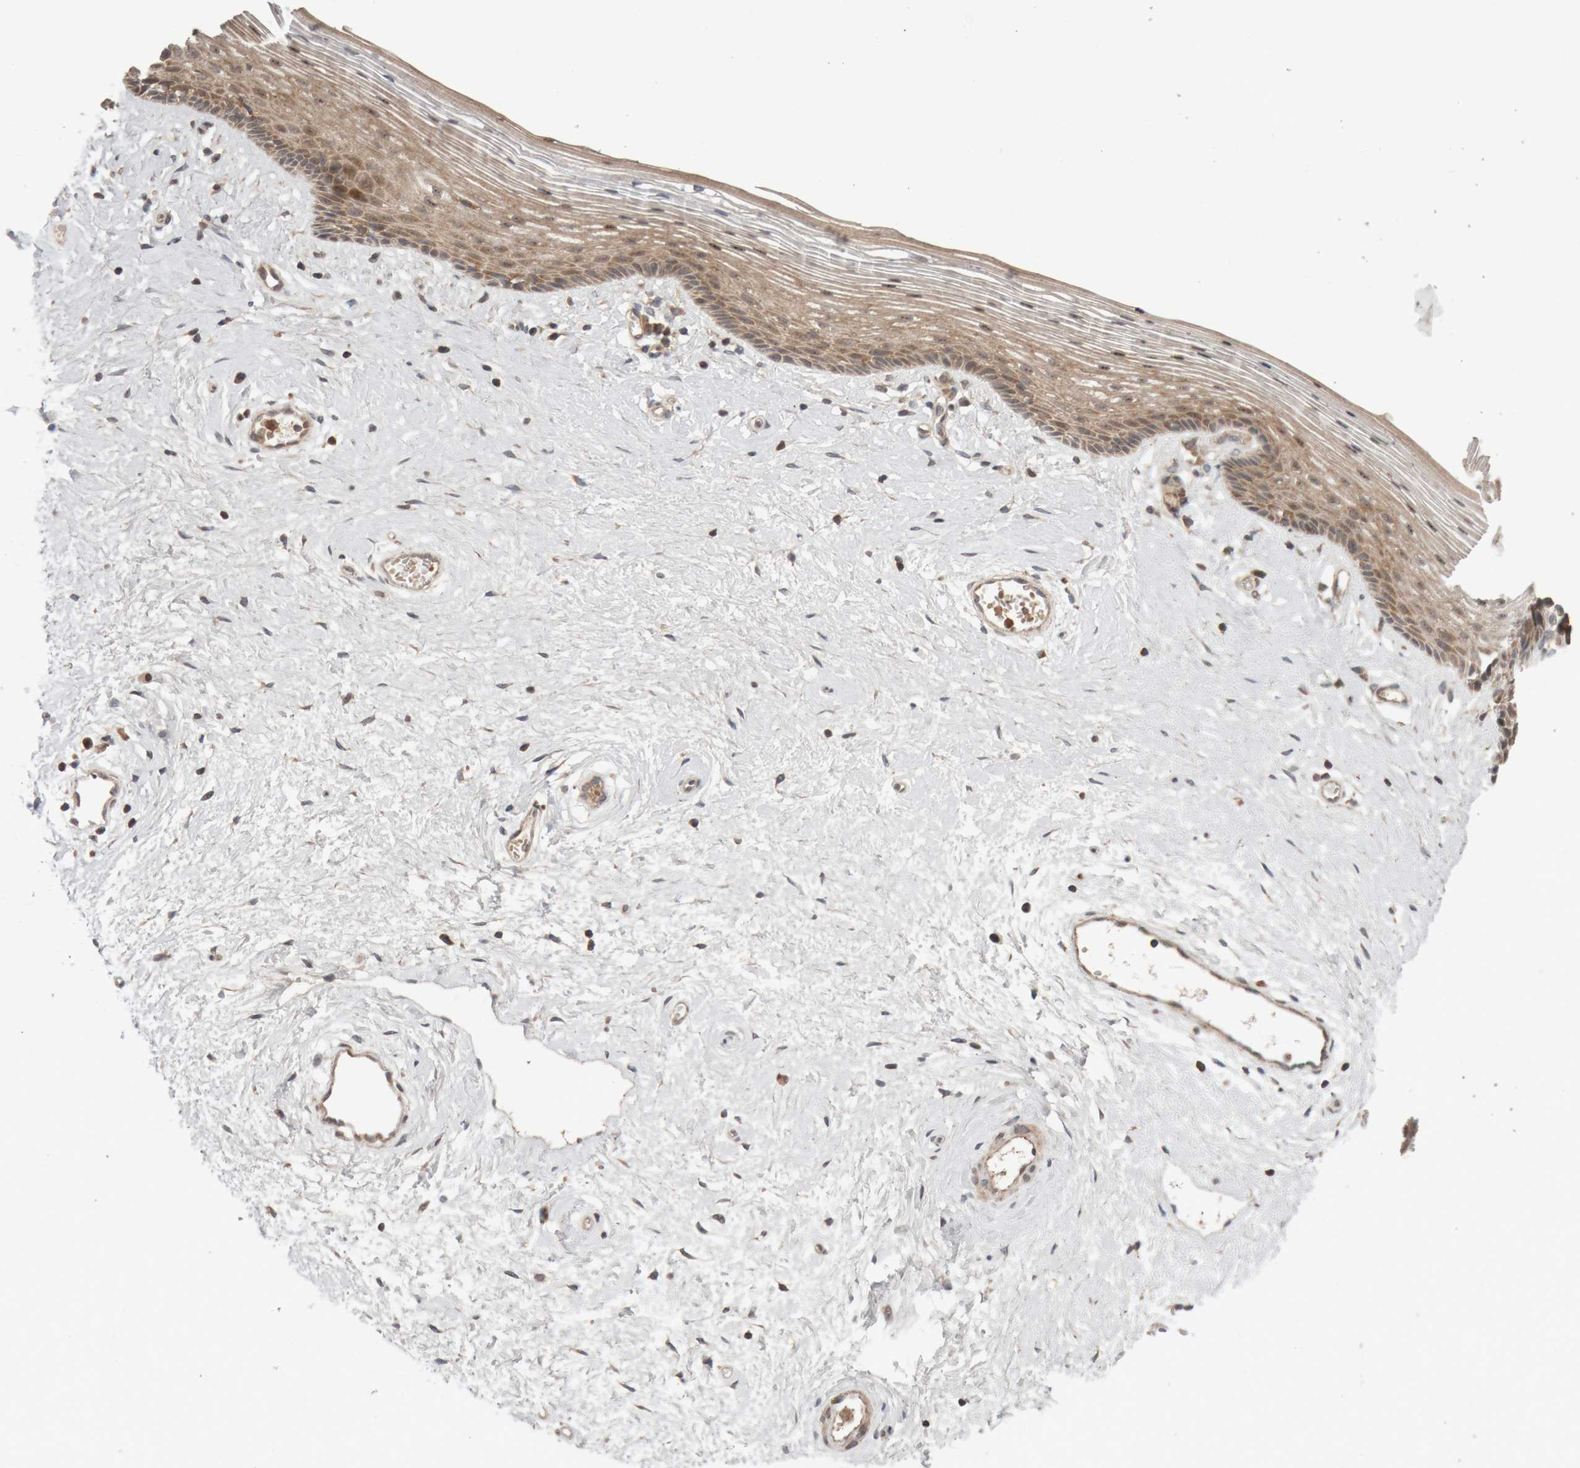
{"staining": {"intensity": "moderate", "quantity": ">75%", "location": "cytoplasmic/membranous"}, "tissue": "vagina", "cell_type": "Squamous epithelial cells", "image_type": "normal", "snomed": [{"axis": "morphology", "description": "Normal tissue, NOS"}, {"axis": "topography", "description": "Vagina"}], "caption": "An immunohistochemistry photomicrograph of normal tissue is shown. Protein staining in brown shows moderate cytoplasmic/membranous positivity in vagina within squamous epithelial cells.", "gene": "KIF21B", "patient": {"sex": "female", "age": 46}}